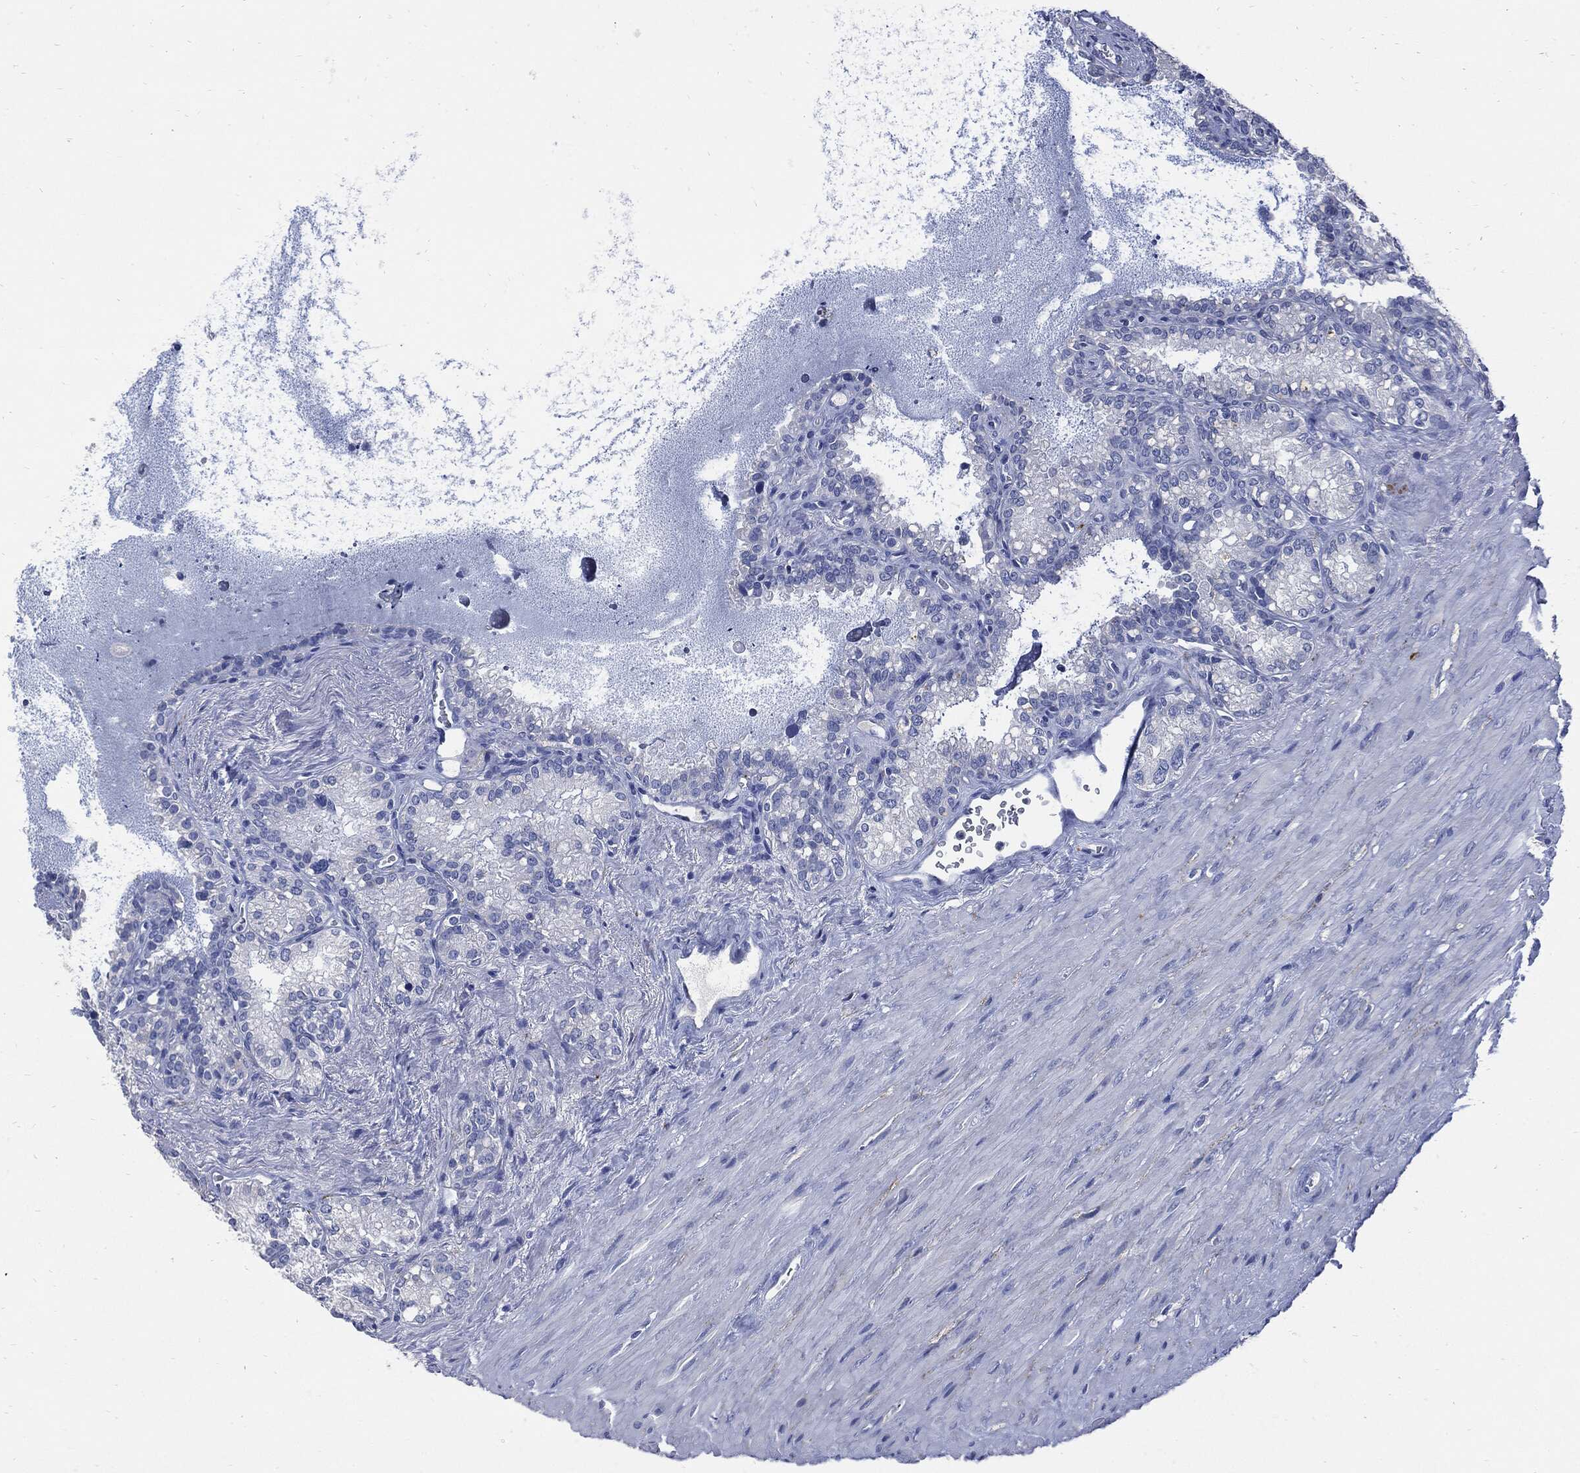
{"staining": {"intensity": "negative", "quantity": "none", "location": "none"}, "tissue": "seminal vesicle", "cell_type": "Glandular cells", "image_type": "normal", "snomed": [{"axis": "morphology", "description": "Normal tissue, NOS"}, {"axis": "topography", "description": "Seminal veicle"}], "caption": "This is a histopathology image of immunohistochemistry (IHC) staining of benign seminal vesicle, which shows no positivity in glandular cells.", "gene": "CPE", "patient": {"sex": "male", "age": 68}}